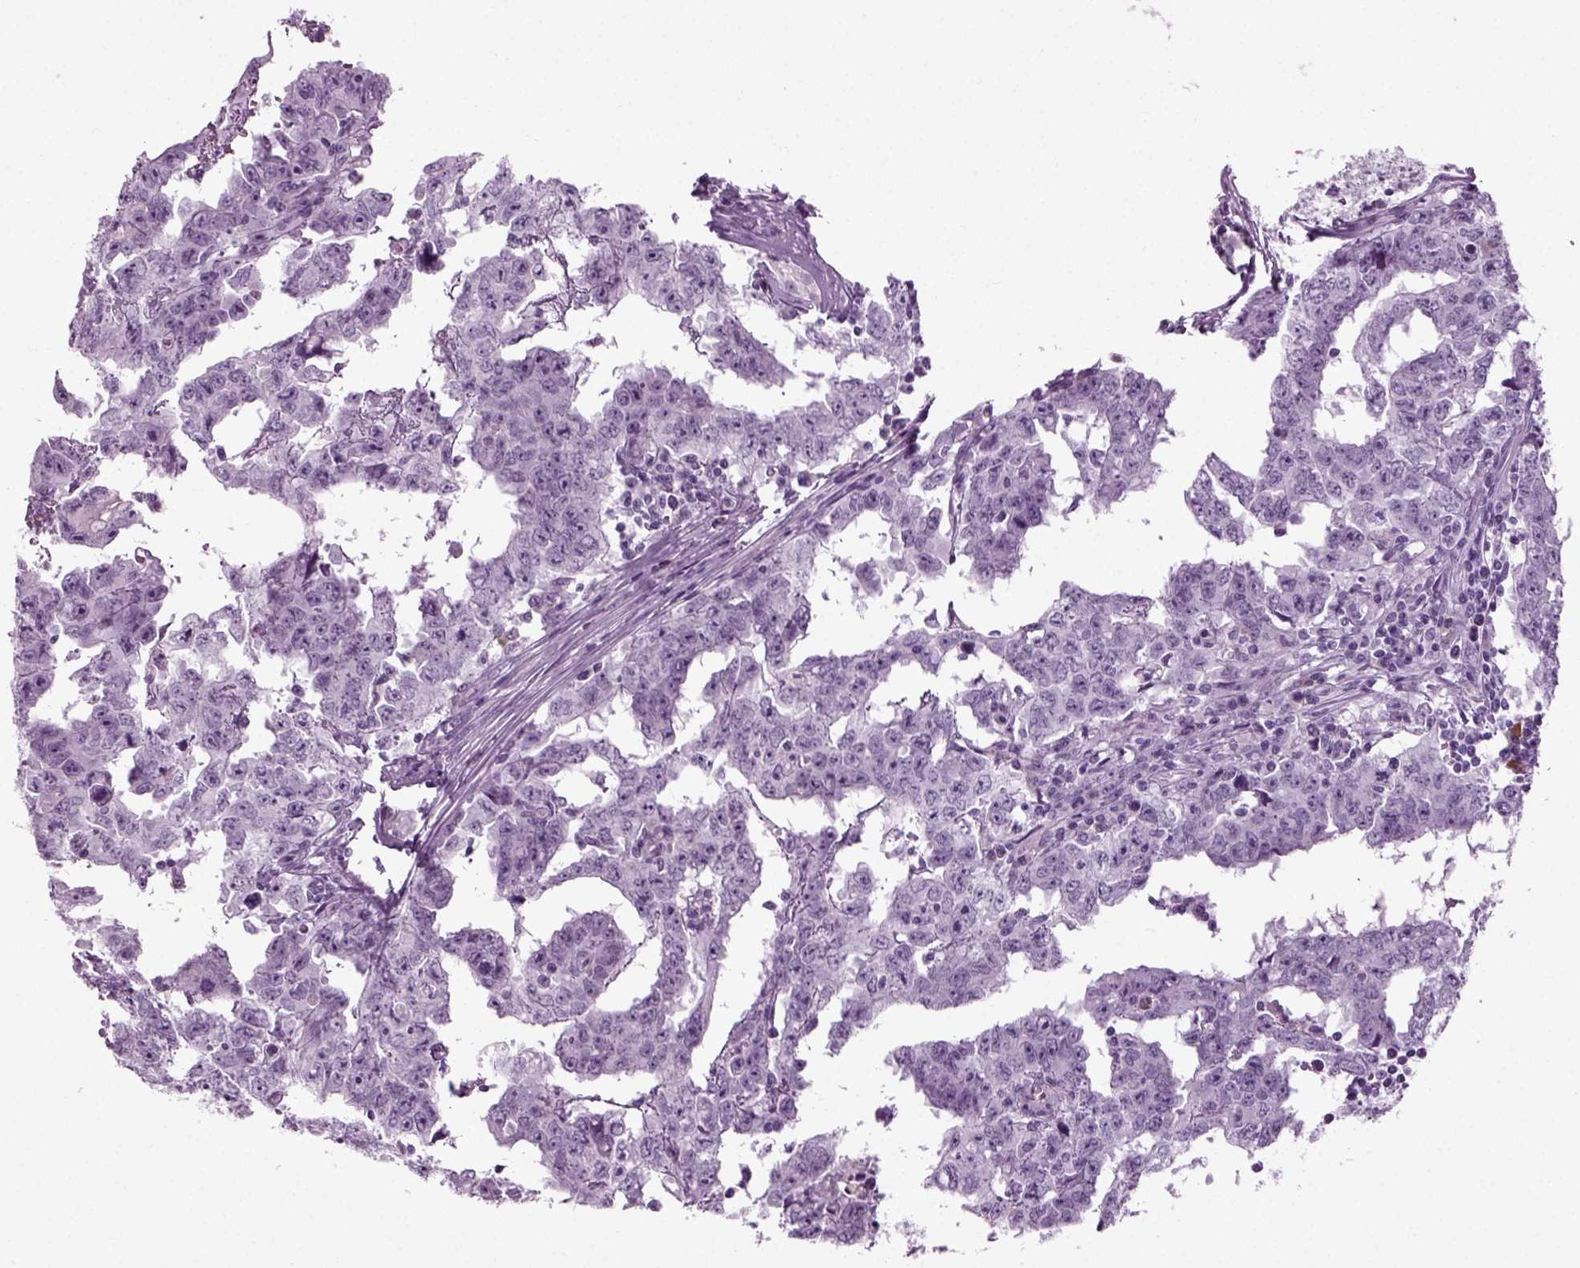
{"staining": {"intensity": "negative", "quantity": "none", "location": "none"}, "tissue": "testis cancer", "cell_type": "Tumor cells", "image_type": "cancer", "snomed": [{"axis": "morphology", "description": "Carcinoma, Embryonal, NOS"}, {"axis": "topography", "description": "Testis"}], "caption": "Histopathology image shows no significant protein expression in tumor cells of testis cancer.", "gene": "PRLH", "patient": {"sex": "male", "age": 22}}